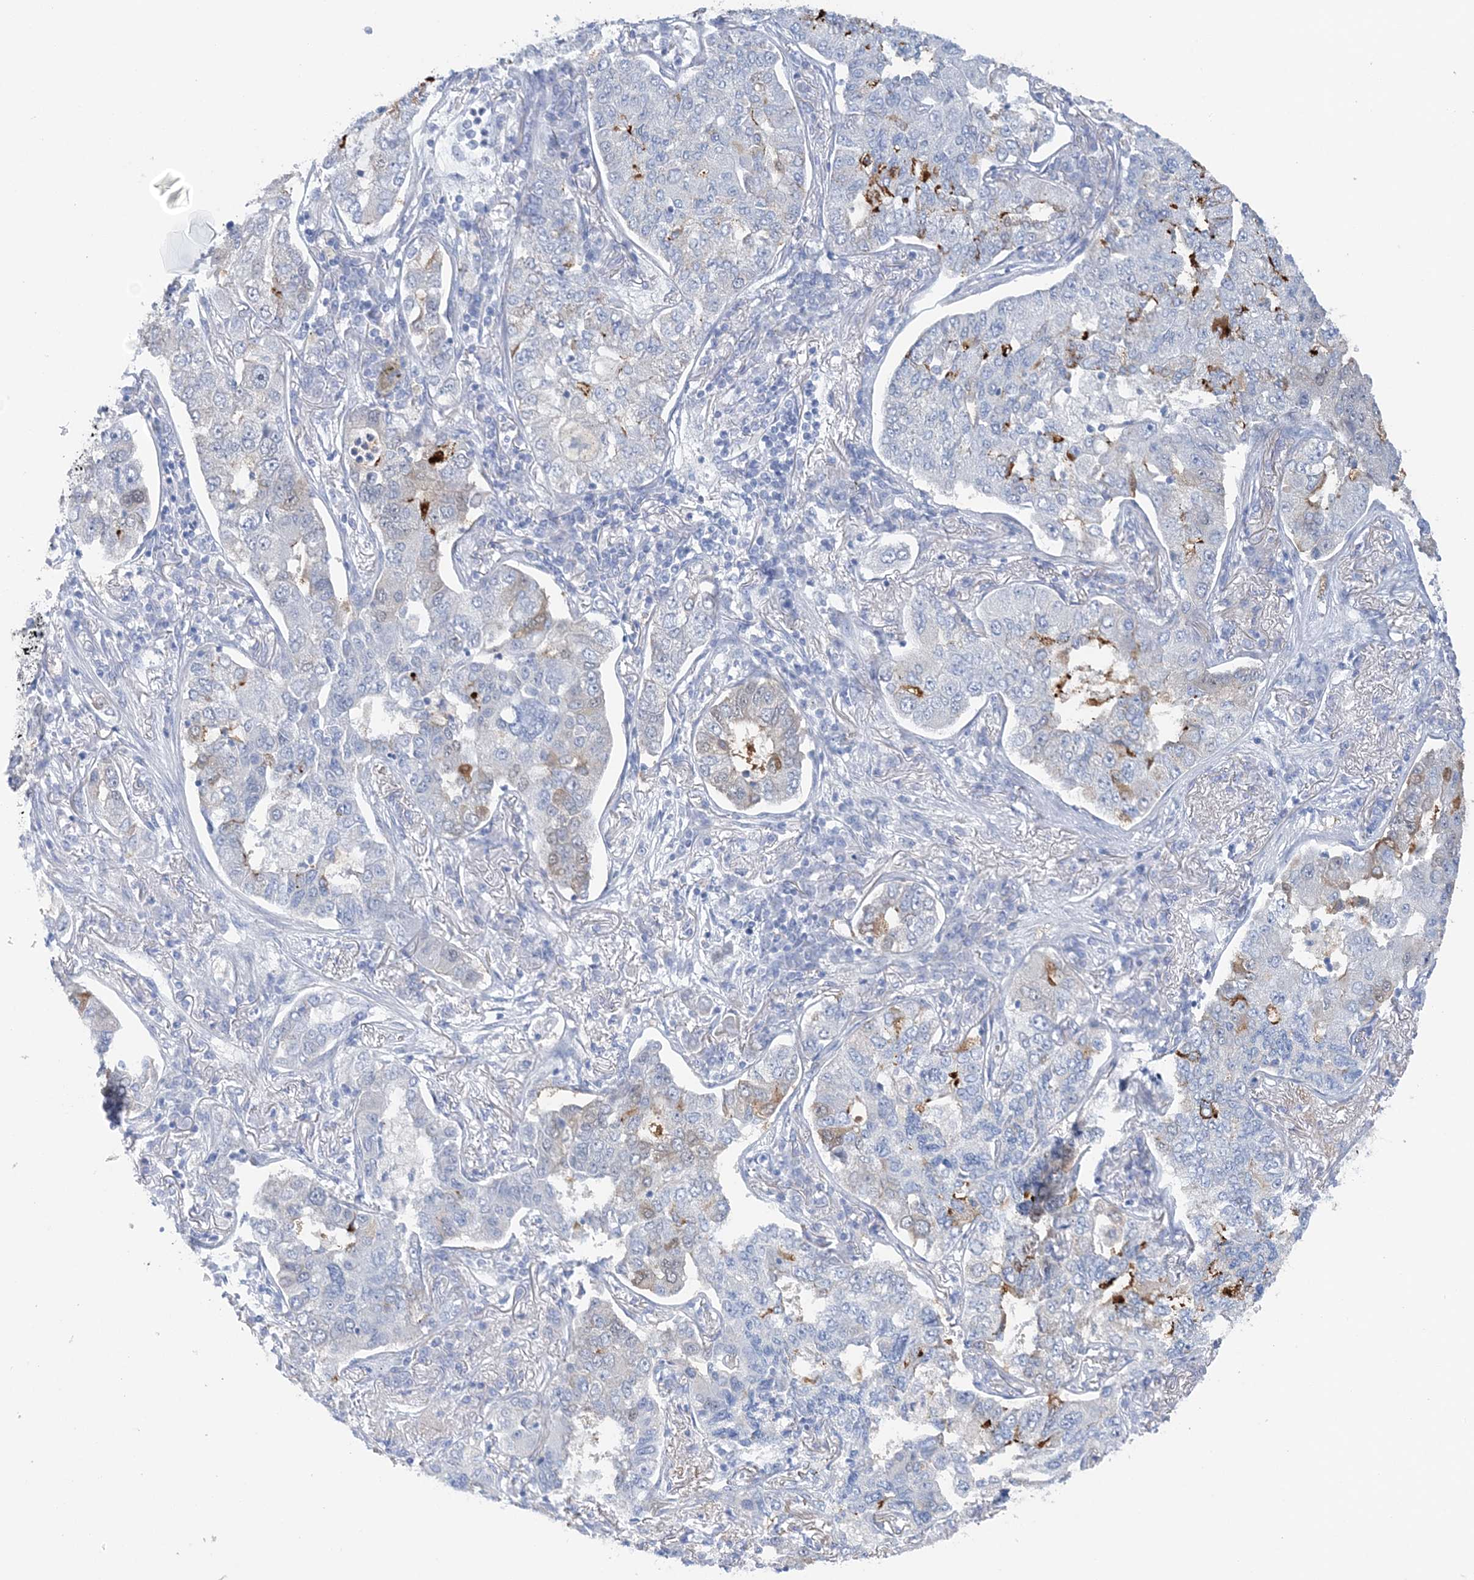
{"staining": {"intensity": "weak", "quantity": "<25%", "location": "cytoplasmic/membranous,nuclear"}, "tissue": "lung cancer", "cell_type": "Tumor cells", "image_type": "cancer", "snomed": [{"axis": "morphology", "description": "Adenocarcinoma, NOS"}, {"axis": "topography", "description": "Lung"}], "caption": "A photomicrograph of human lung cancer is negative for staining in tumor cells.", "gene": "HMGCS1", "patient": {"sex": "male", "age": 49}}